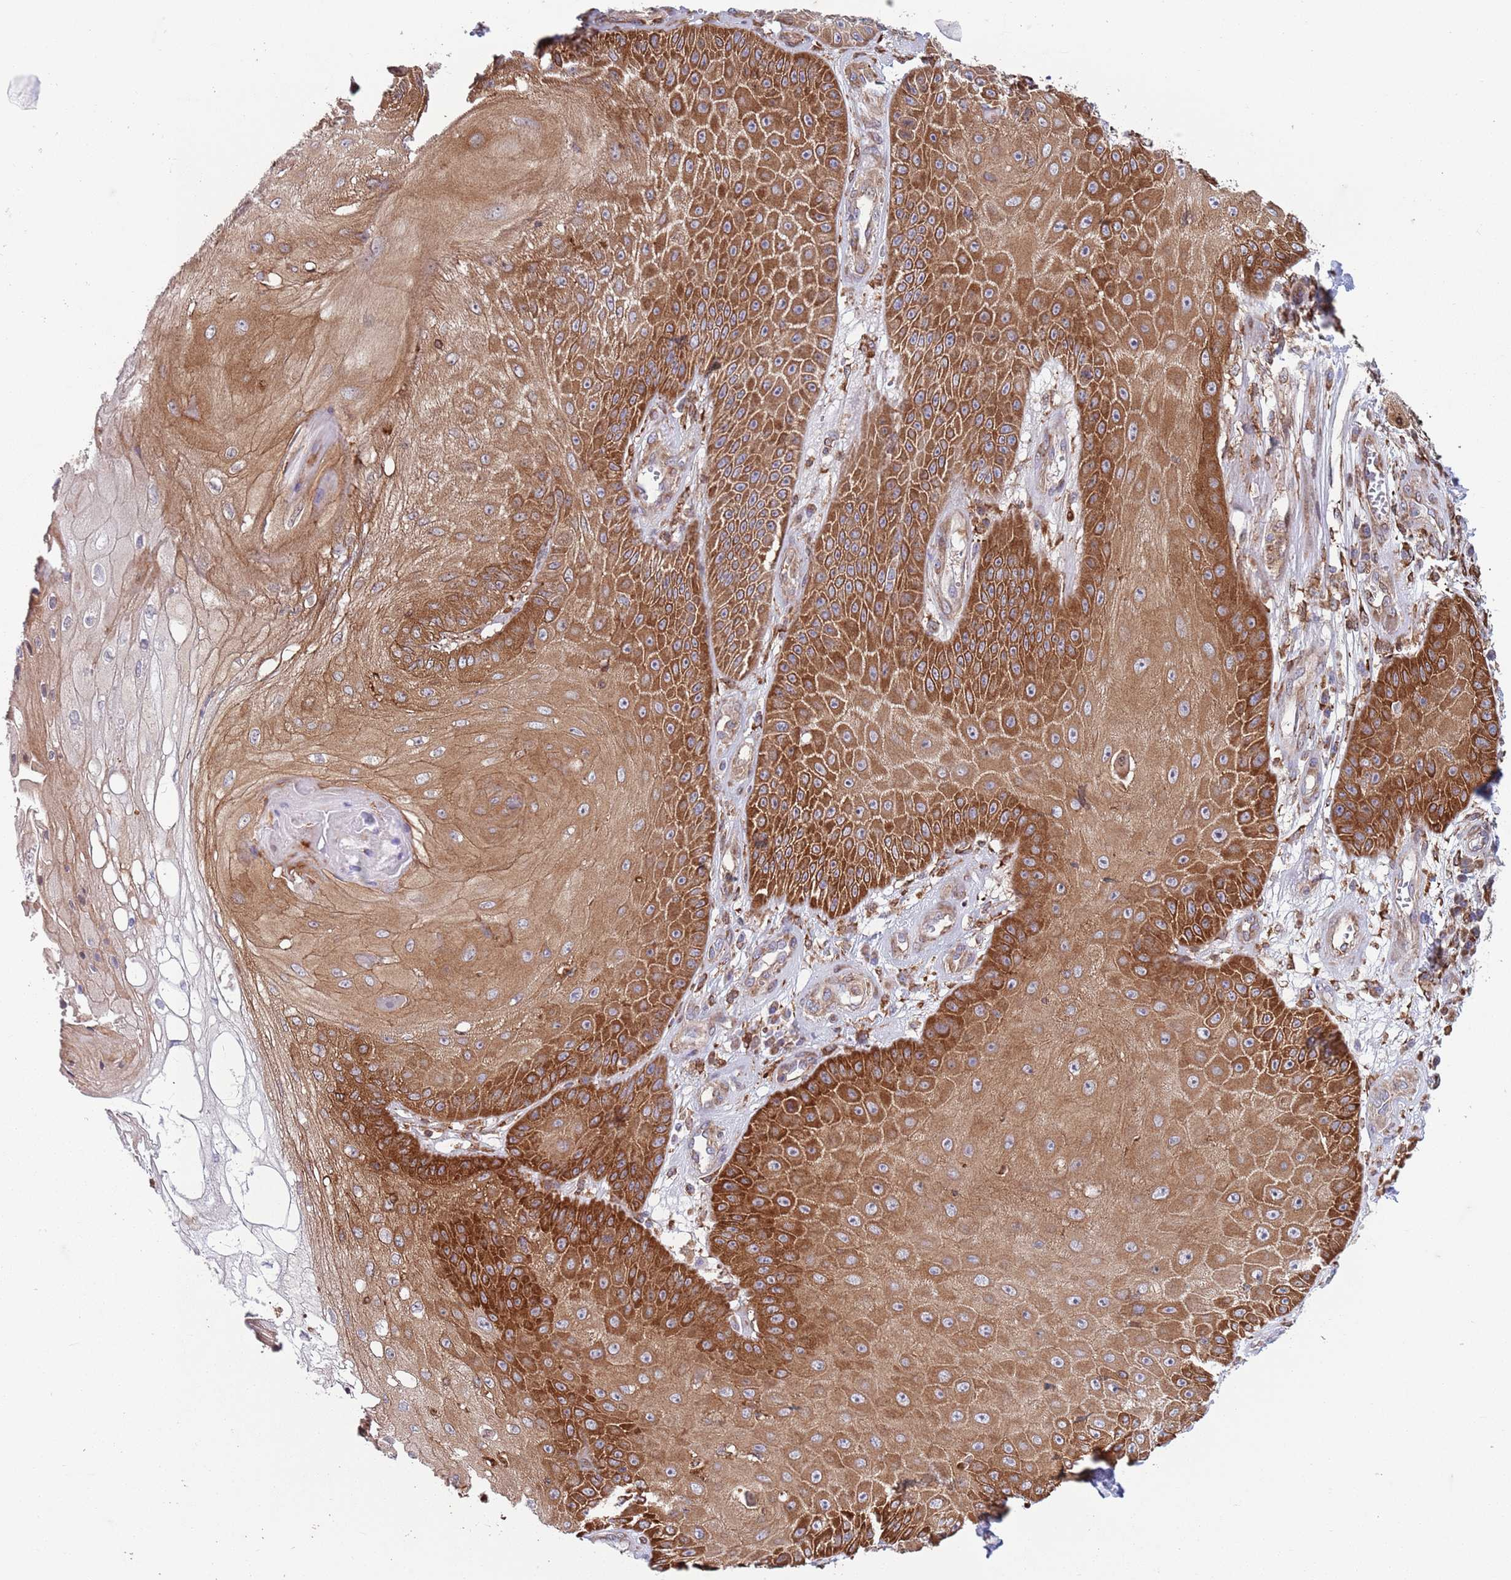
{"staining": {"intensity": "strong", "quantity": "25%-75%", "location": "cytoplasmic/membranous"}, "tissue": "skin cancer", "cell_type": "Tumor cells", "image_type": "cancer", "snomed": [{"axis": "morphology", "description": "Squamous cell carcinoma, NOS"}, {"axis": "topography", "description": "Skin"}], "caption": "Immunohistochemical staining of skin cancer exhibits strong cytoplasmic/membranous protein staining in about 25%-75% of tumor cells.", "gene": "ZMYM5", "patient": {"sex": "male", "age": 70}}